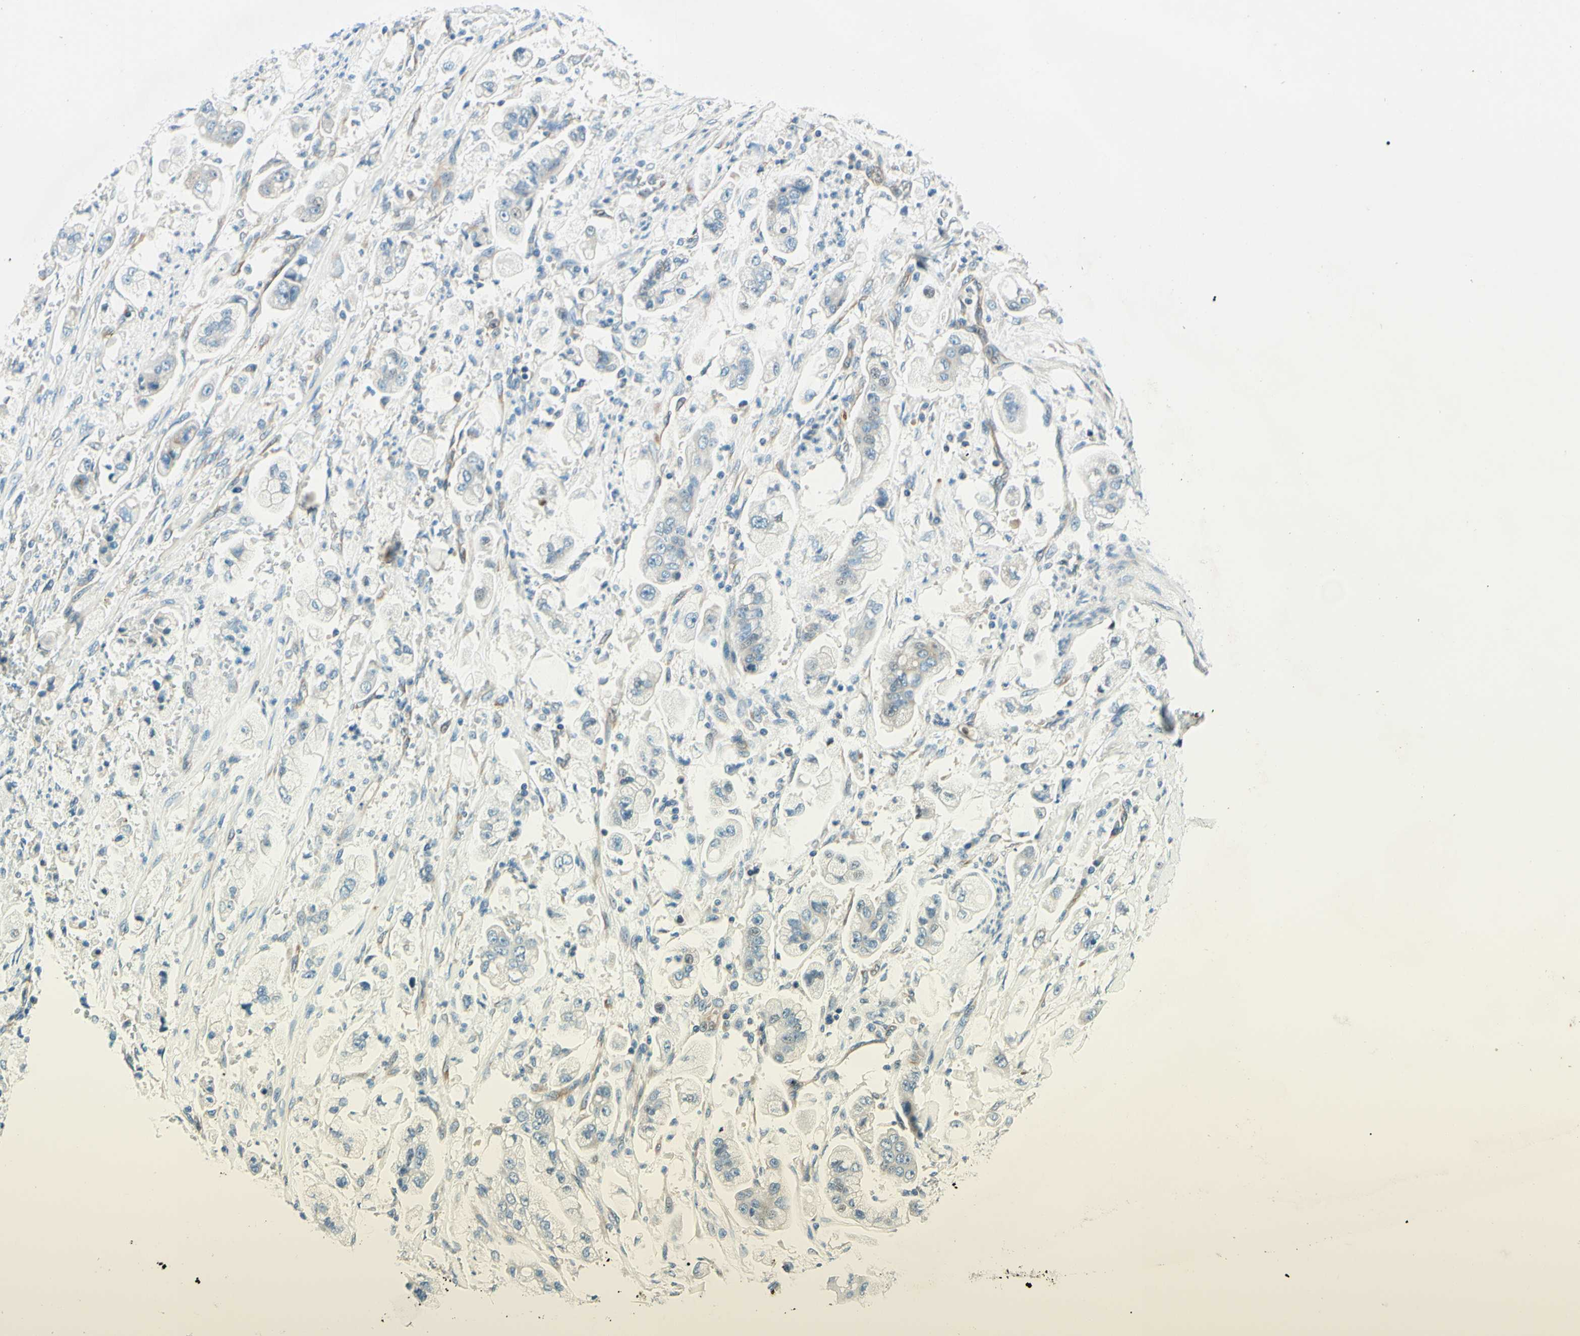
{"staining": {"intensity": "negative", "quantity": "none", "location": "none"}, "tissue": "stomach cancer", "cell_type": "Tumor cells", "image_type": "cancer", "snomed": [{"axis": "morphology", "description": "Adenocarcinoma, NOS"}, {"axis": "topography", "description": "Stomach"}], "caption": "Stomach cancer stained for a protein using immunohistochemistry exhibits no positivity tumor cells.", "gene": "TAOK2", "patient": {"sex": "male", "age": 62}}